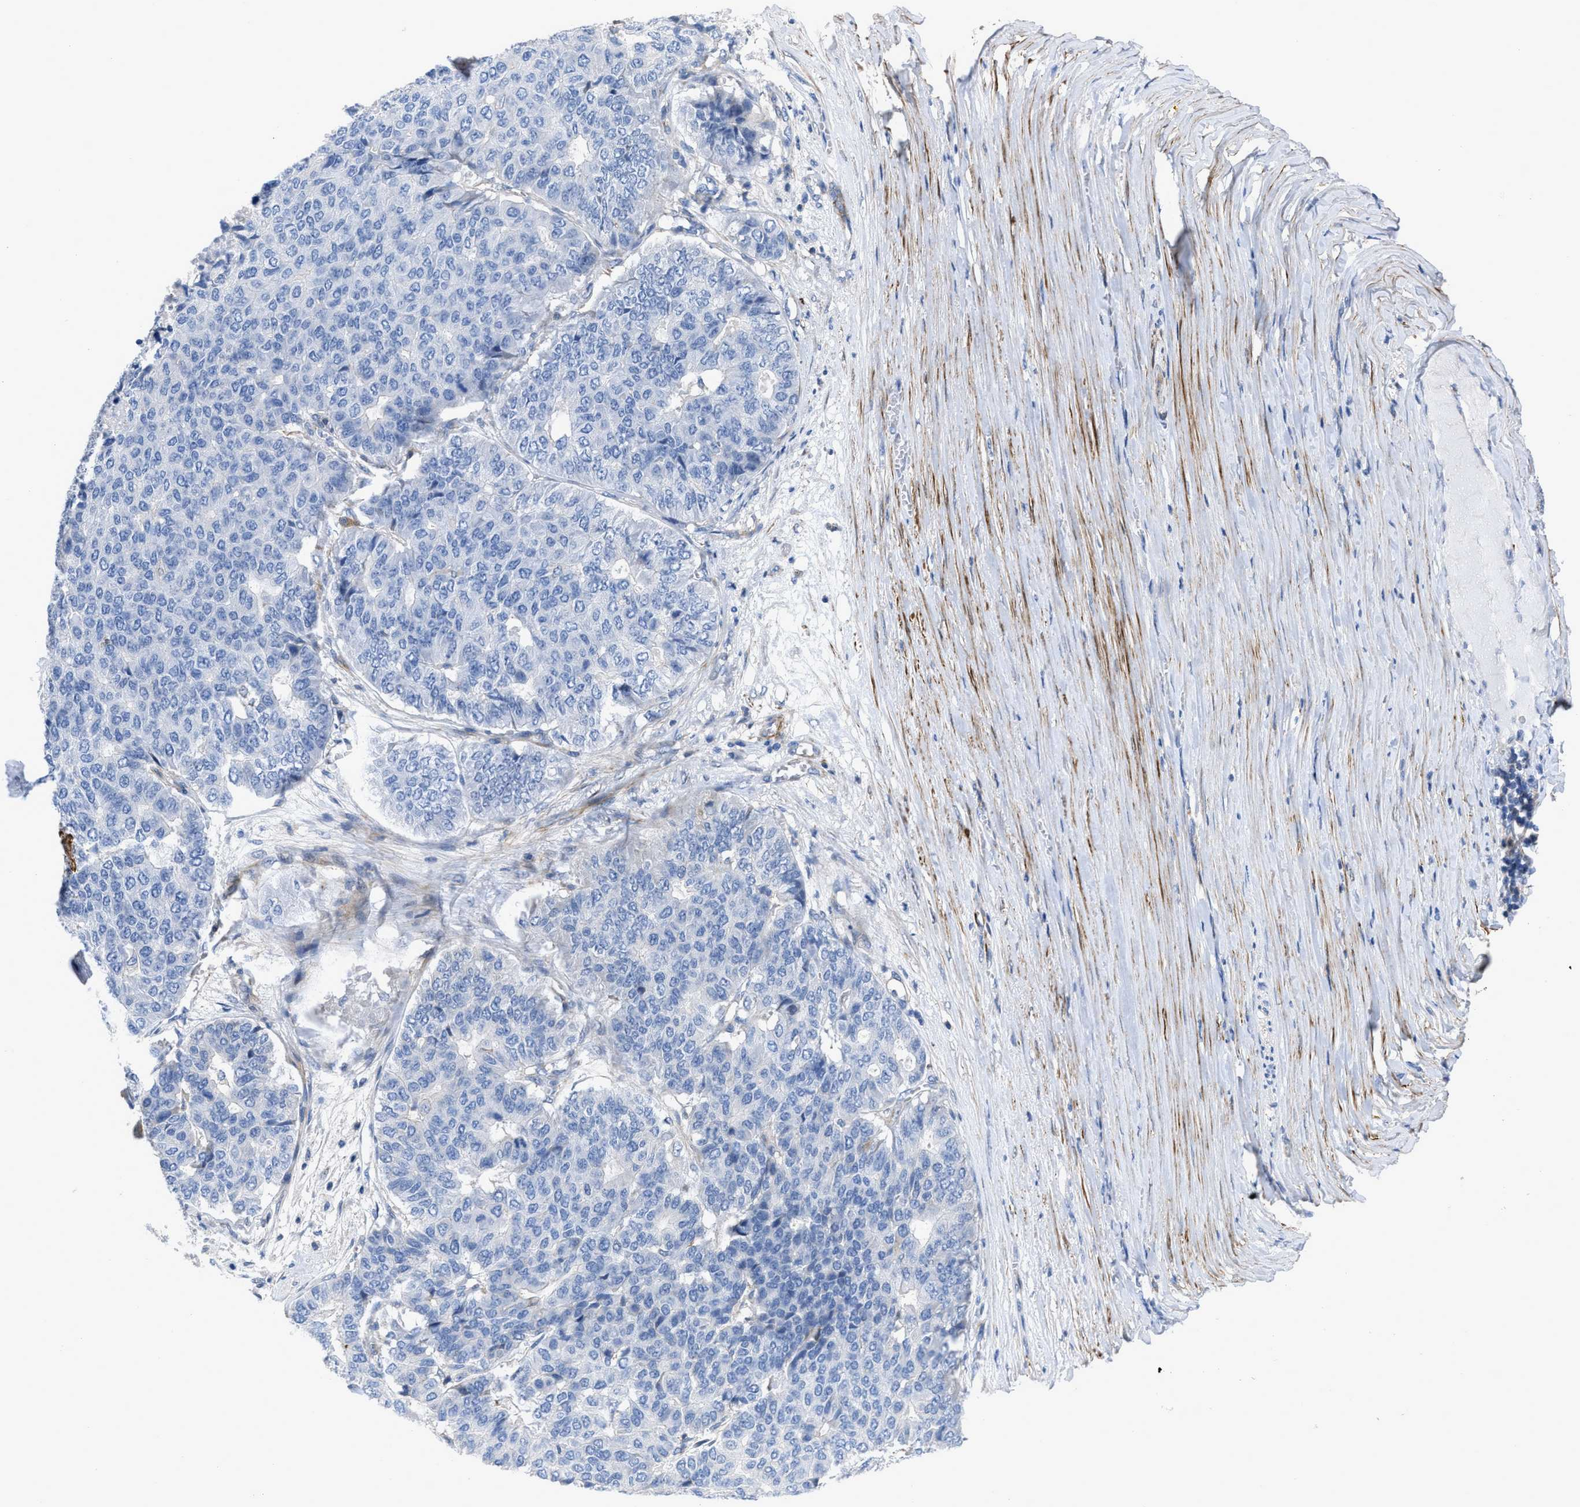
{"staining": {"intensity": "negative", "quantity": "none", "location": "none"}, "tissue": "pancreatic cancer", "cell_type": "Tumor cells", "image_type": "cancer", "snomed": [{"axis": "morphology", "description": "Adenocarcinoma, NOS"}, {"axis": "topography", "description": "Pancreas"}], "caption": "Photomicrograph shows no protein positivity in tumor cells of pancreatic cancer tissue.", "gene": "PRMT2", "patient": {"sex": "male", "age": 50}}